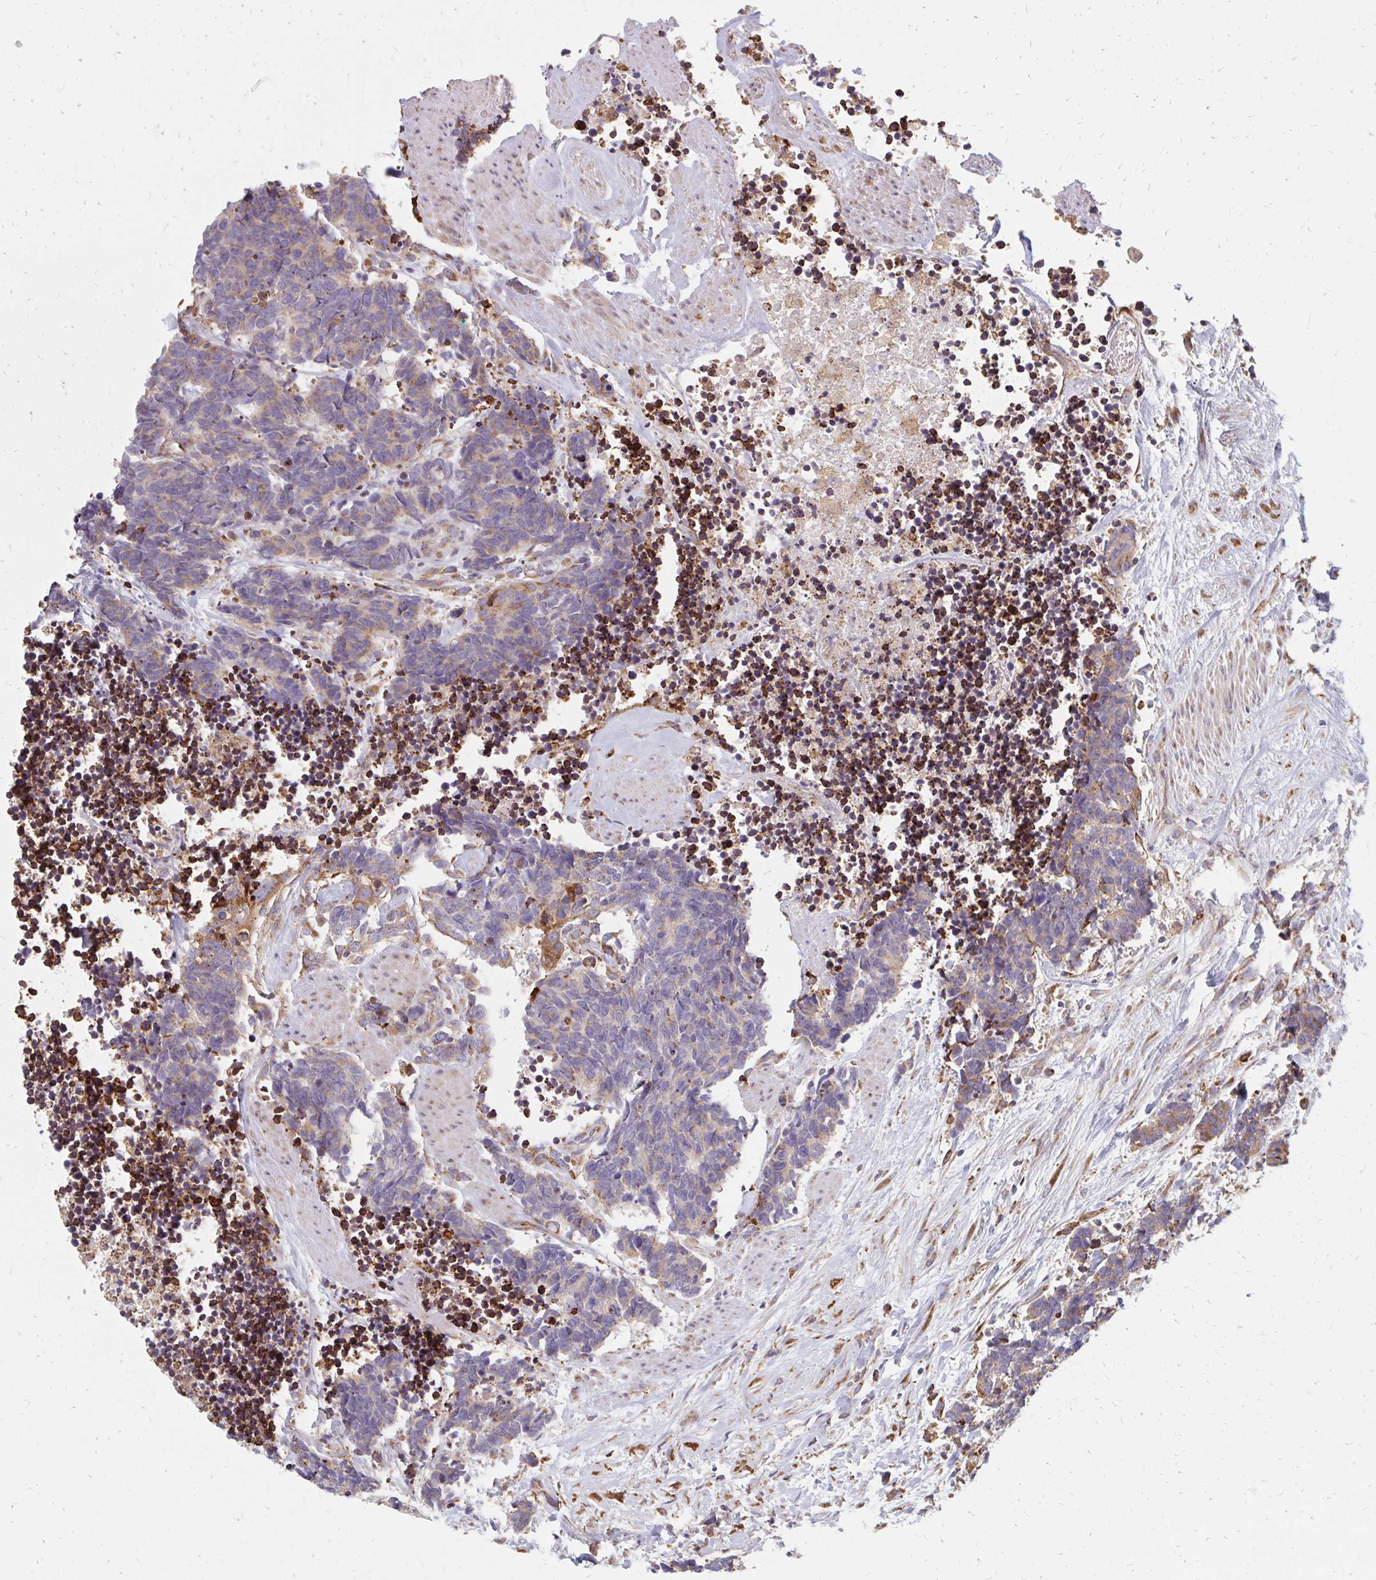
{"staining": {"intensity": "weak", "quantity": "<25%", "location": "cytoplasmic/membranous"}, "tissue": "carcinoid", "cell_type": "Tumor cells", "image_type": "cancer", "snomed": [{"axis": "morphology", "description": "Carcinoma, NOS"}, {"axis": "morphology", "description": "Carcinoid, malignant, NOS"}, {"axis": "topography", "description": "Prostate"}], "caption": "Tumor cells are negative for brown protein staining in carcinoid (malignant).", "gene": "PPP1R13L", "patient": {"sex": "male", "age": 57}}